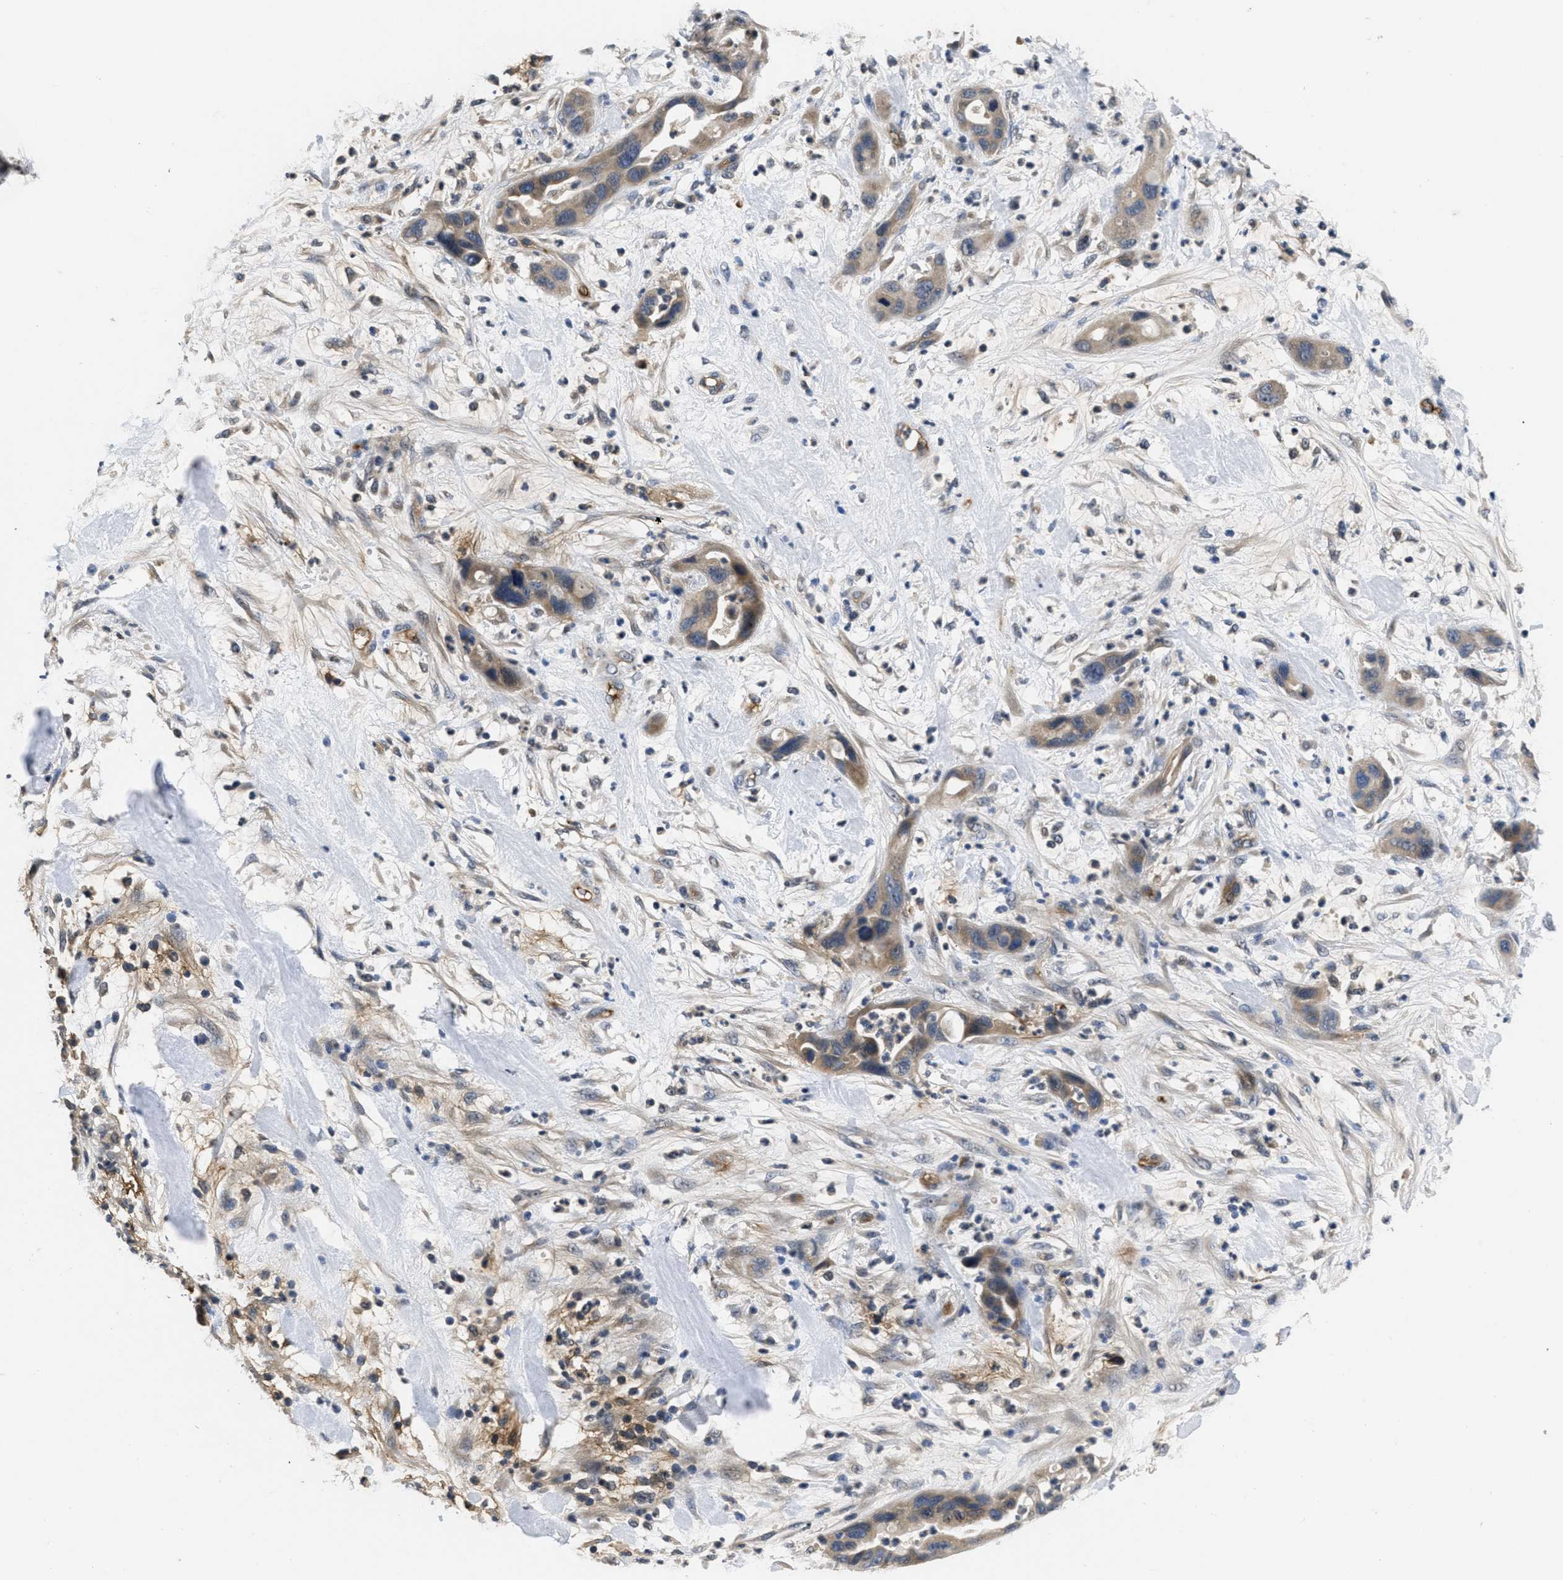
{"staining": {"intensity": "moderate", "quantity": "25%-75%", "location": "cytoplasmic/membranous"}, "tissue": "pancreatic cancer", "cell_type": "Tumor cells", "image_type": "cancer", "snomed": [{"axis": "morphology", "description": "Adenocarcinoma, NOS"}, {"axis": "topography", "description": "Pancreas"}], "caption": "The photomicrograph reveals staining of pancreatic adenocarcinoma, revealing moderate cytoplasmic/membranous protein expression (brown color) within tumor cells.", "gene": "ANGPT1", "patient": {"sex": "female", "age": 71}}